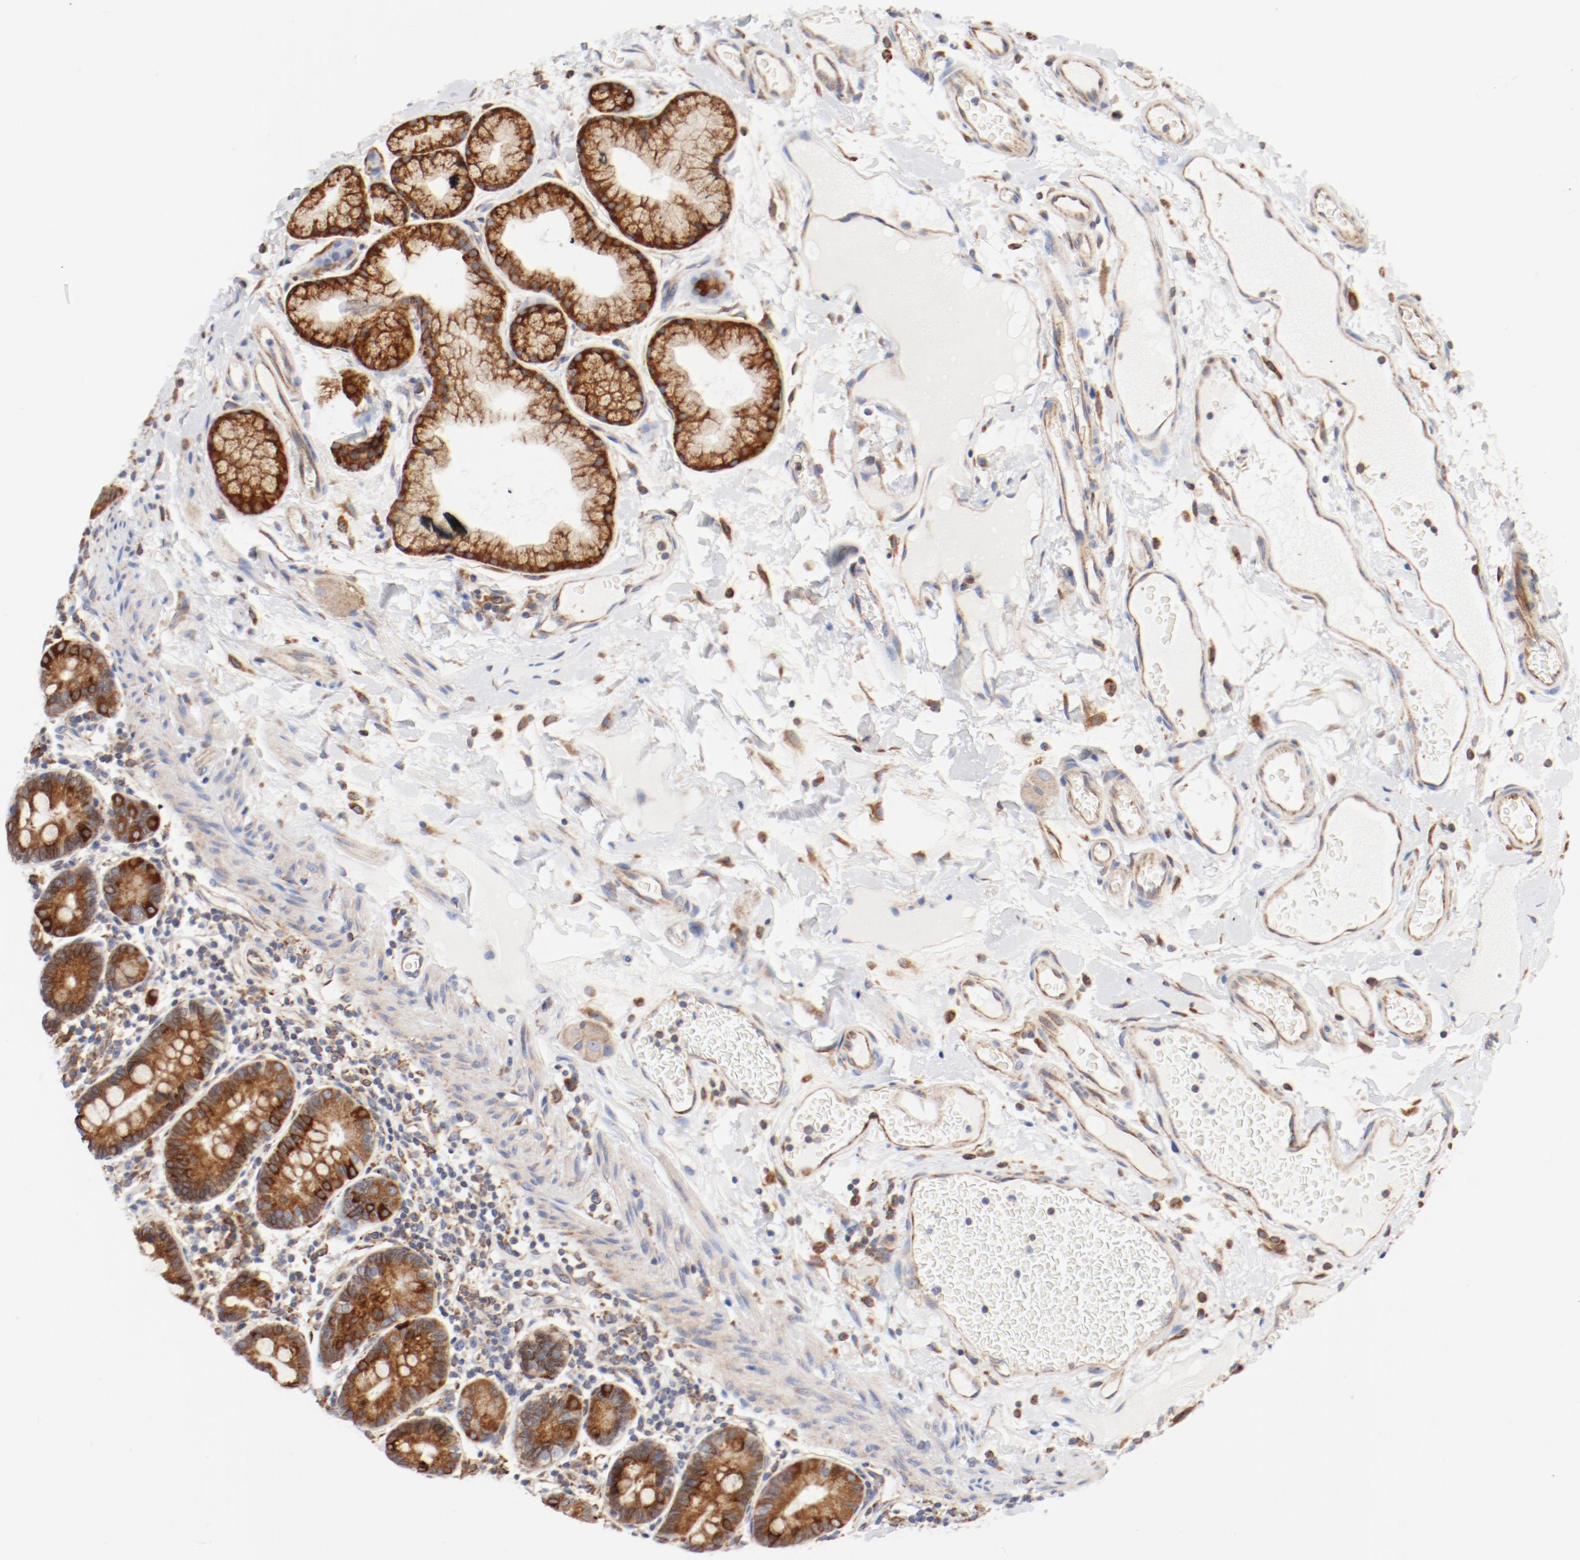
{"staining": {"intensity": "strong", "quantity": ">75%", "location": "cytoplasmic/membranous"}, "tissue": "duodenum", "cell_type": "Glandular cells", "image_type": "normal", "snomed": [{"axis": "morphology", "description": "Normal tissue, NOS"}, {"axis": "topography", "description": "Duodenum"}], "caption": "About >75% of glandular cells in unremarkable duodenum demonstrate strong cytoplasmic/membranous protein staining as visualized by brown immunohistochemical staining.", "gene": "PDPK1", "patient": {"sex": "male", "age": 50}}